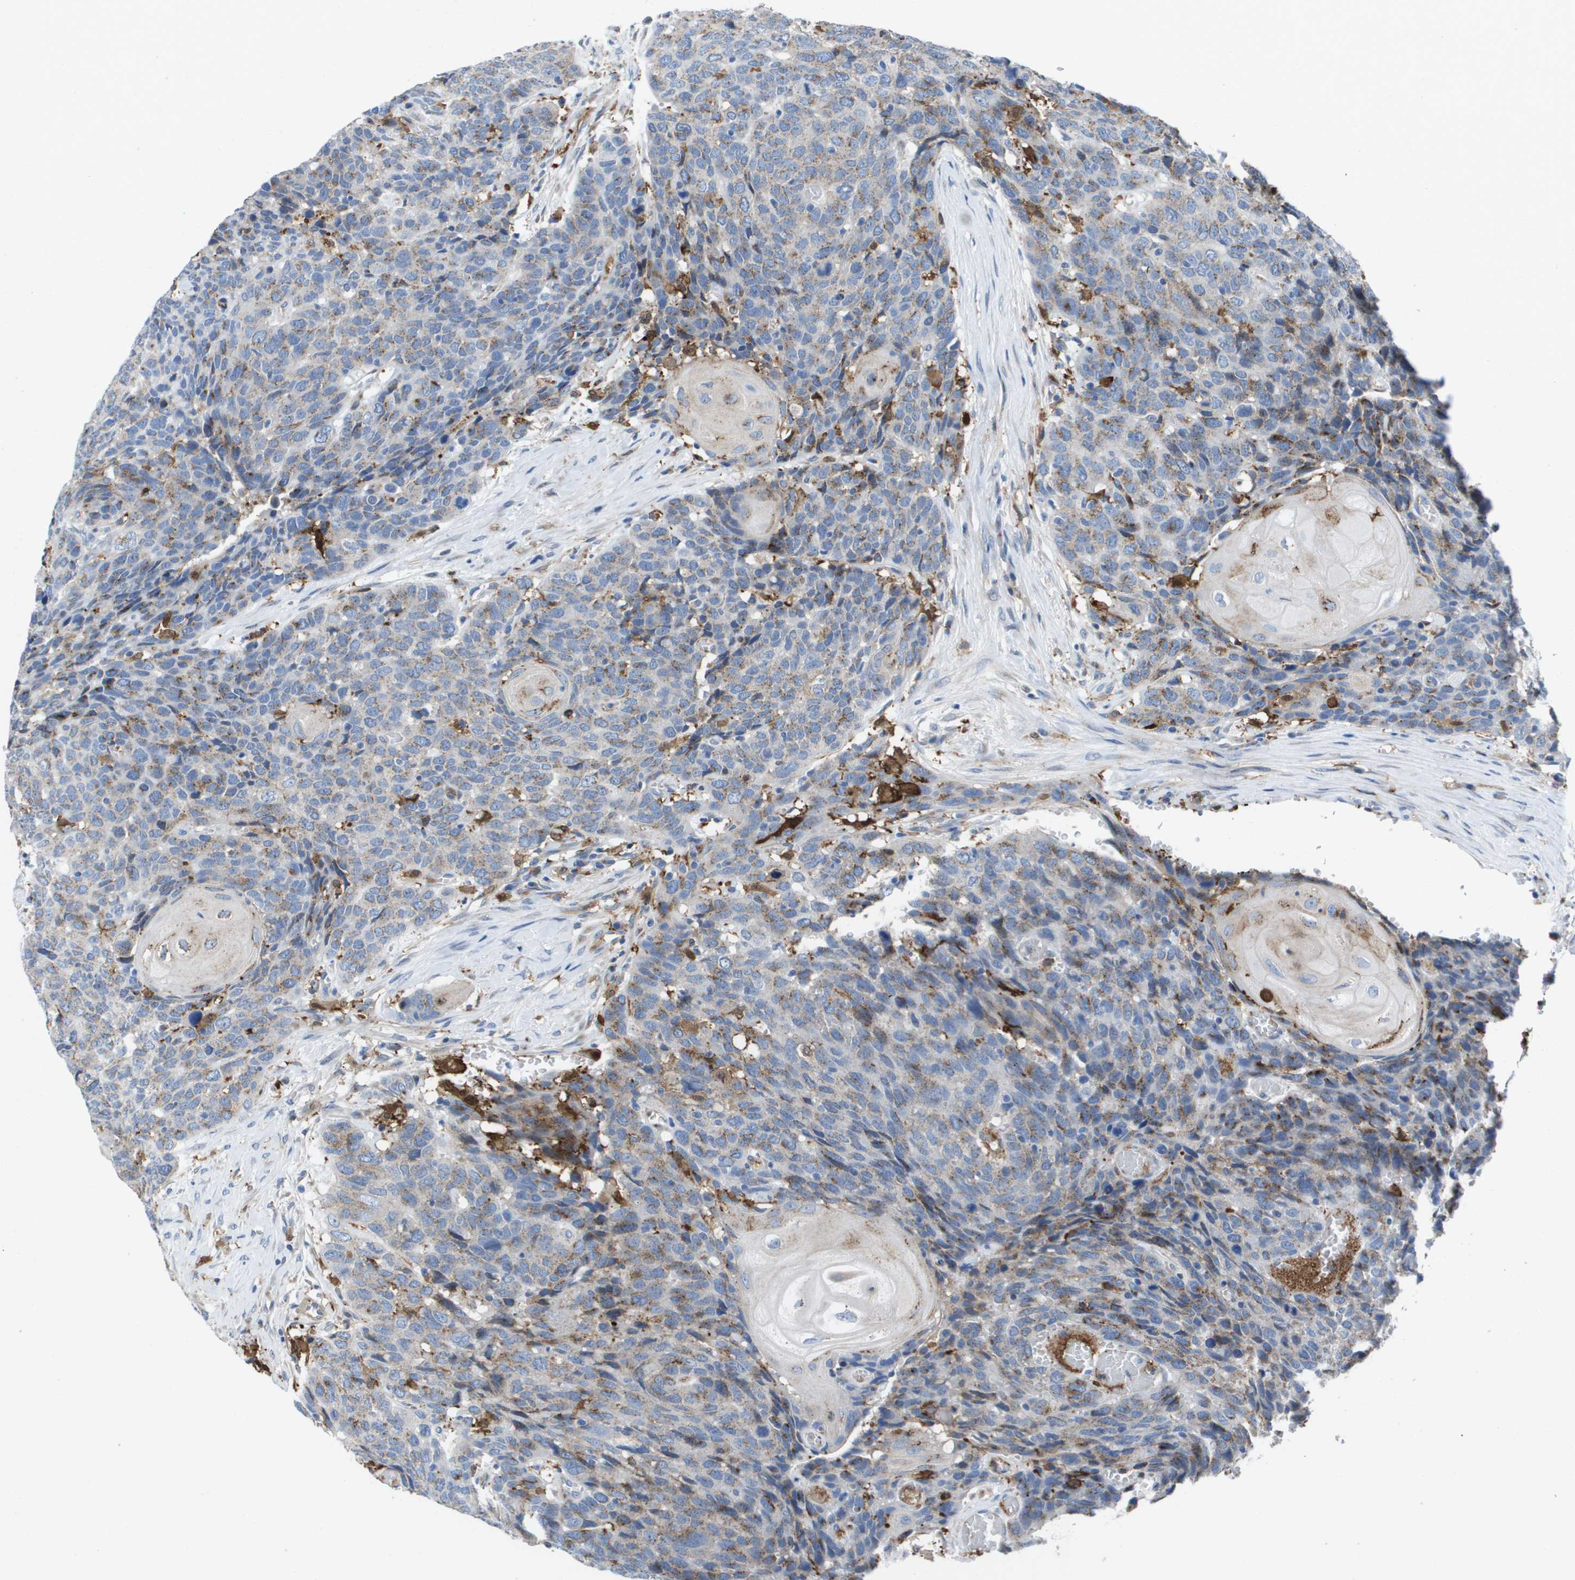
{"staining": {"intensity": "weak", "quantity": ">75%", "location": "cytoplasmic/membranous"}, "tissue": "head and neck cancer", "cell_type": "Tumor cells", "image_type": "cancer", "snomed": [{"axis": "morphology", "description": "Squamous cell carcinoma, NOS"}, {"axis": "topography", "description": "Head-Neck"}], "caption": "Tumor cells show low levels of weak cytoplasmic/membranous expression in approximately >75% of cells in human head and neck cancer. (brown staining indicates protein expression, while blue staining denotes nuclei).", "gene": "SLC37A2", "patient": {"sex": "male", "age": 66}}